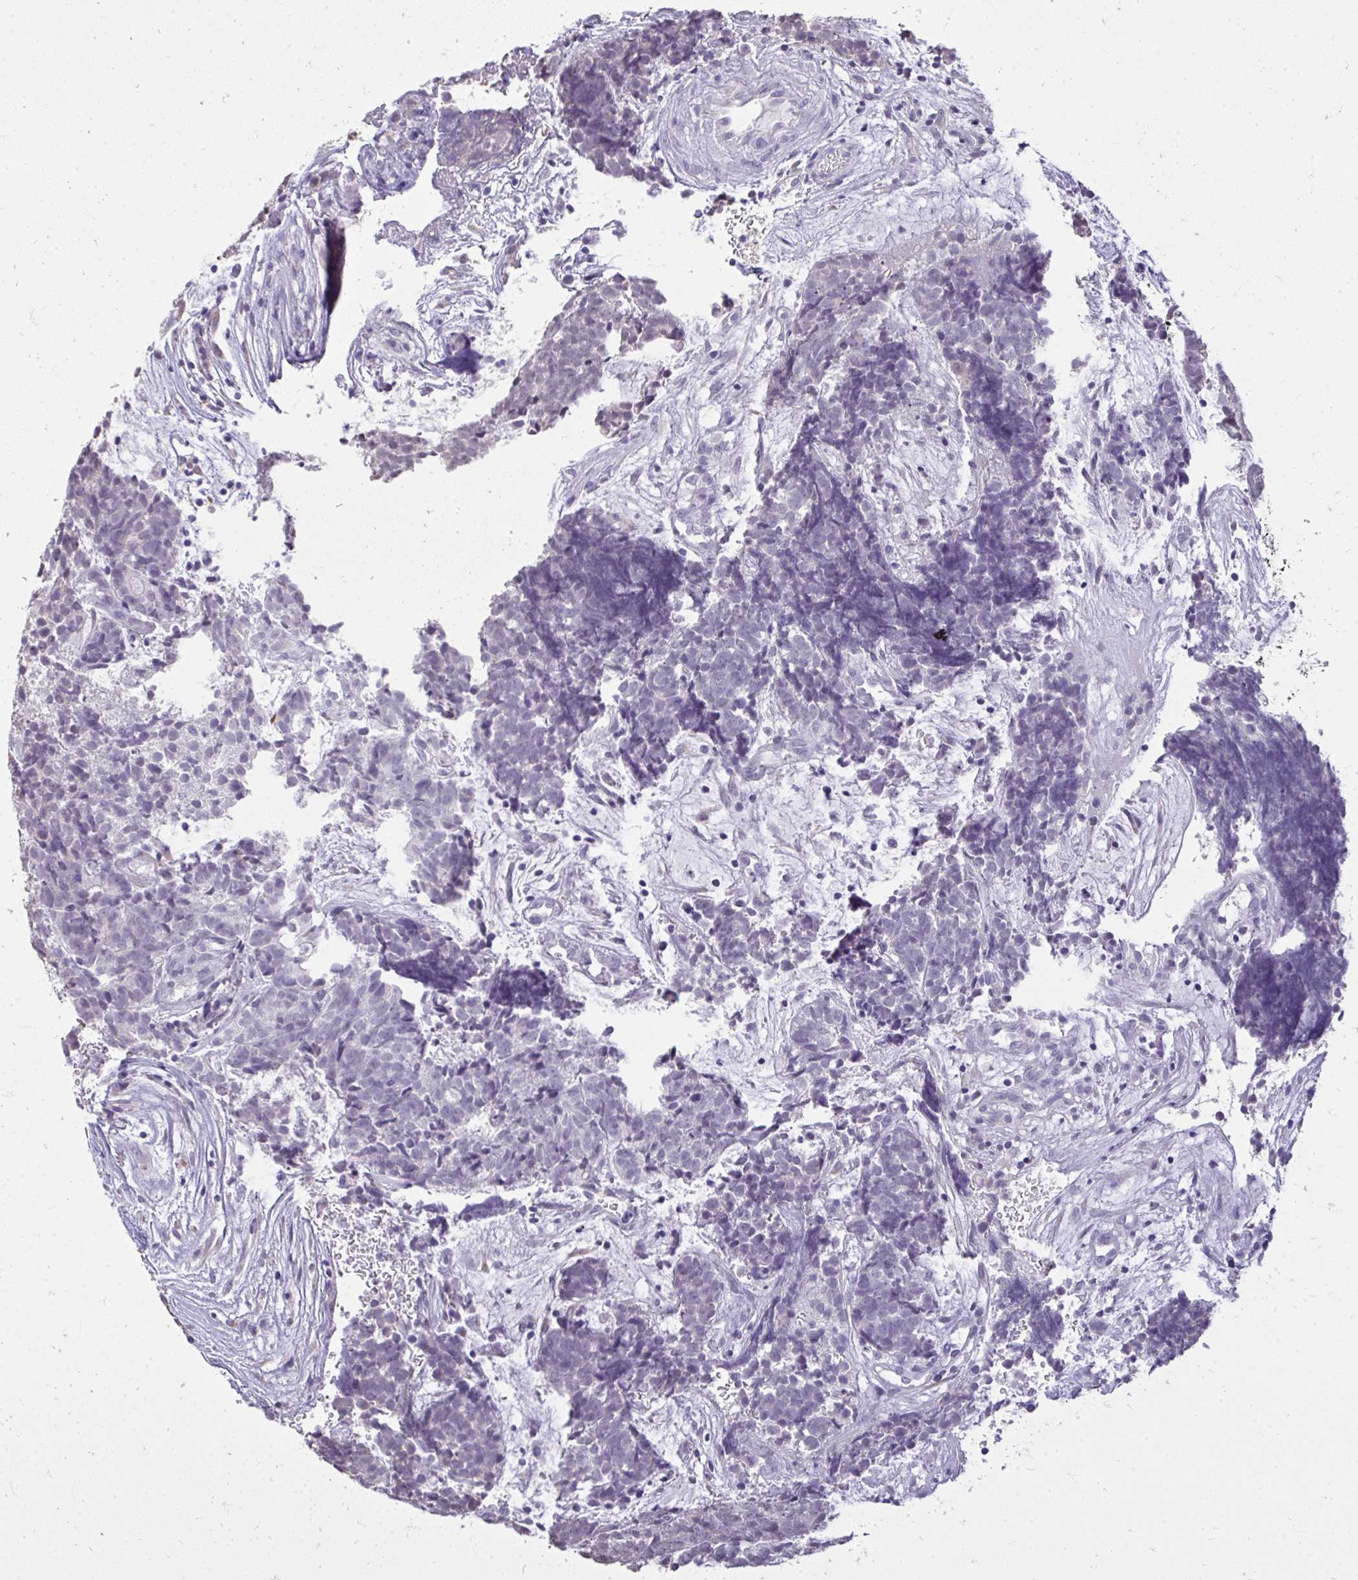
{"staining": {"intensity": "negative", "quantity": "none", "location": "none"}, "tissue": "head and neck cancer", "cell_type": "Tumor cells", "image_type": "cancer", "snomed": [{"axis": "morphology", "description": "Adenocarcinoma, NOS"}, {"axis": "topography", "description": "Head-Neck"}], "caption": "The image exhibits no staining of tumor cells in head and neck cancer.", "gene": "NPPA", "patient": {"sex": "female", "age": 81}}